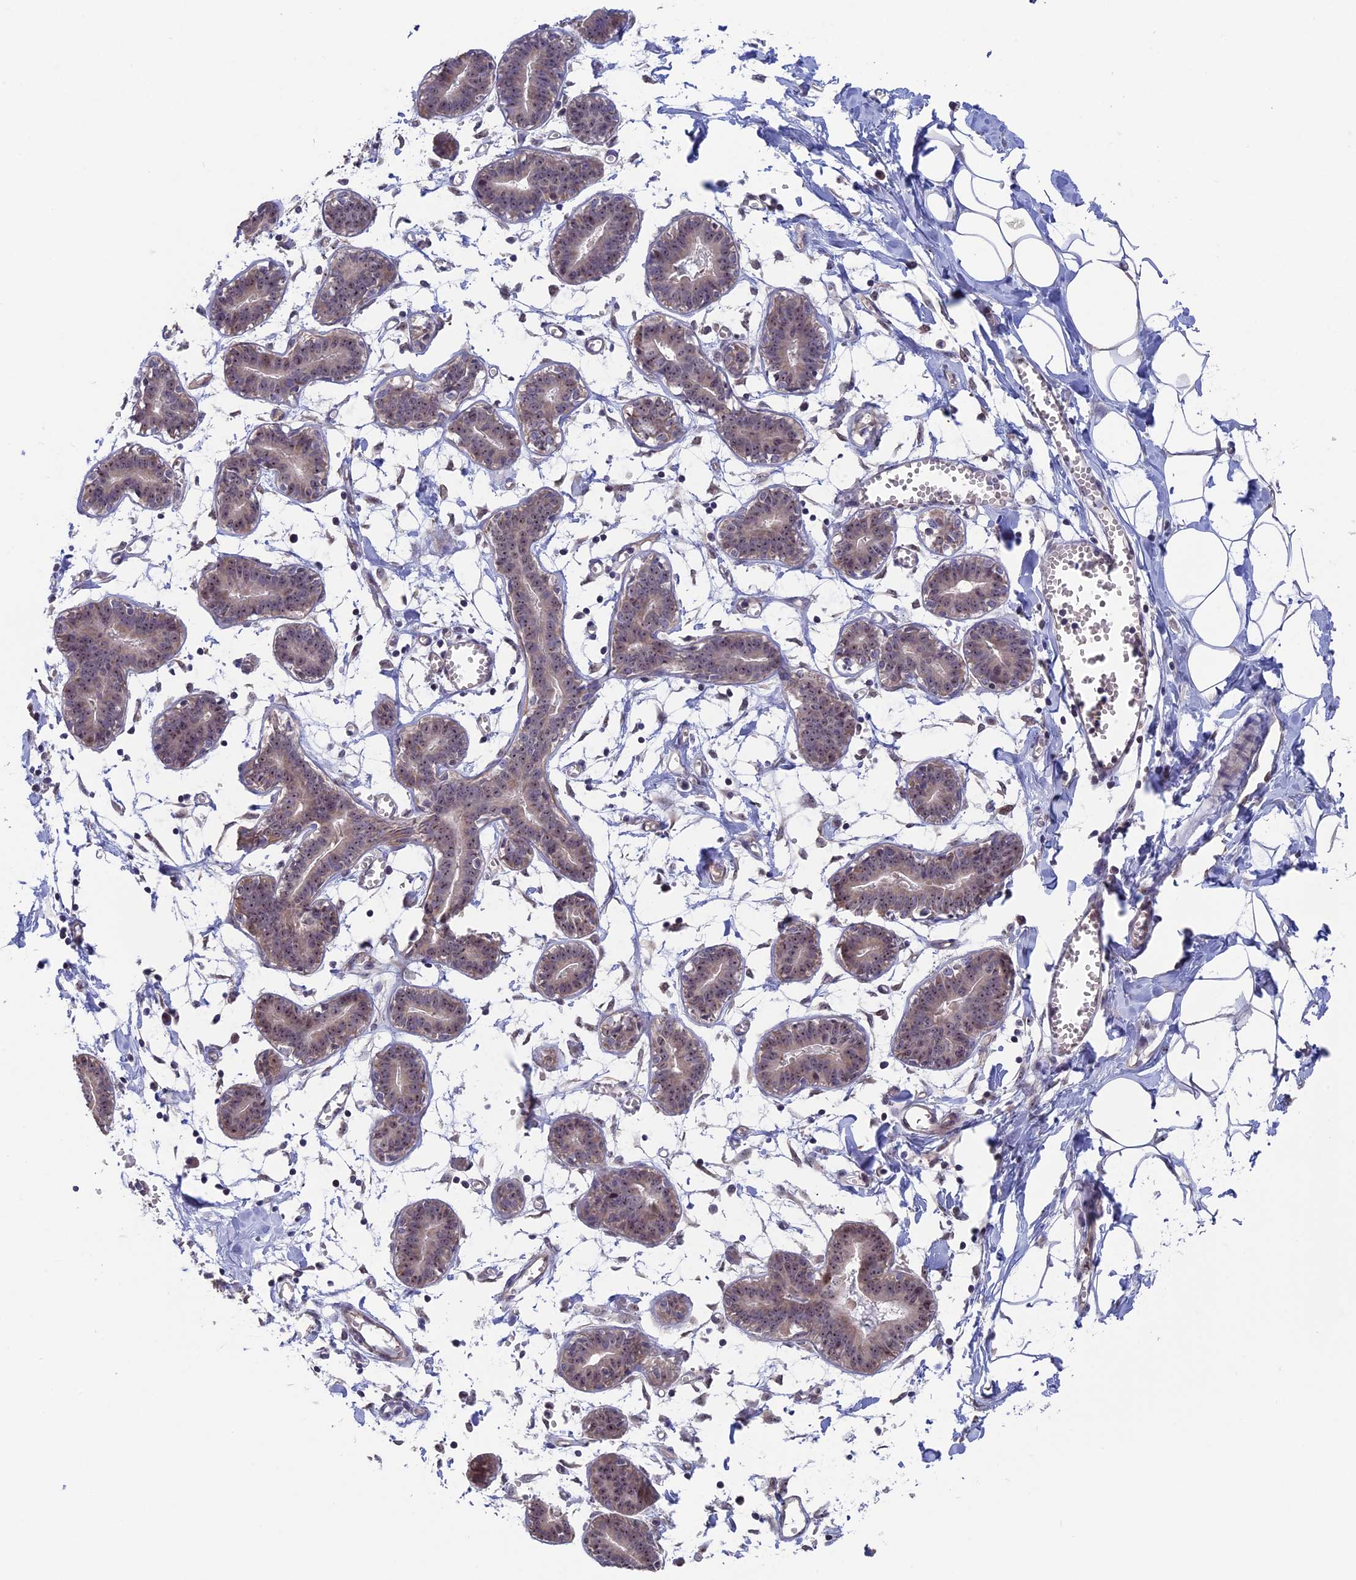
{"staining": {"intensity": "negative", "quantity": "none", "location": "none"}, "tissue": "breast", "cell_type": "Adipocytes", "image_type": "normal", "snomed": [{"axis": "morphology", "description": "Normal tissue, NOS"}, {"axis": "topography", "description": "Breast"}], "caption": "IHC photomicrograph of benign human breast stained for a protein (brown), which reveals no positivity in adipocytes.", "gene": "FAM98C", "patient": {"sex": "female", "age": 27}}